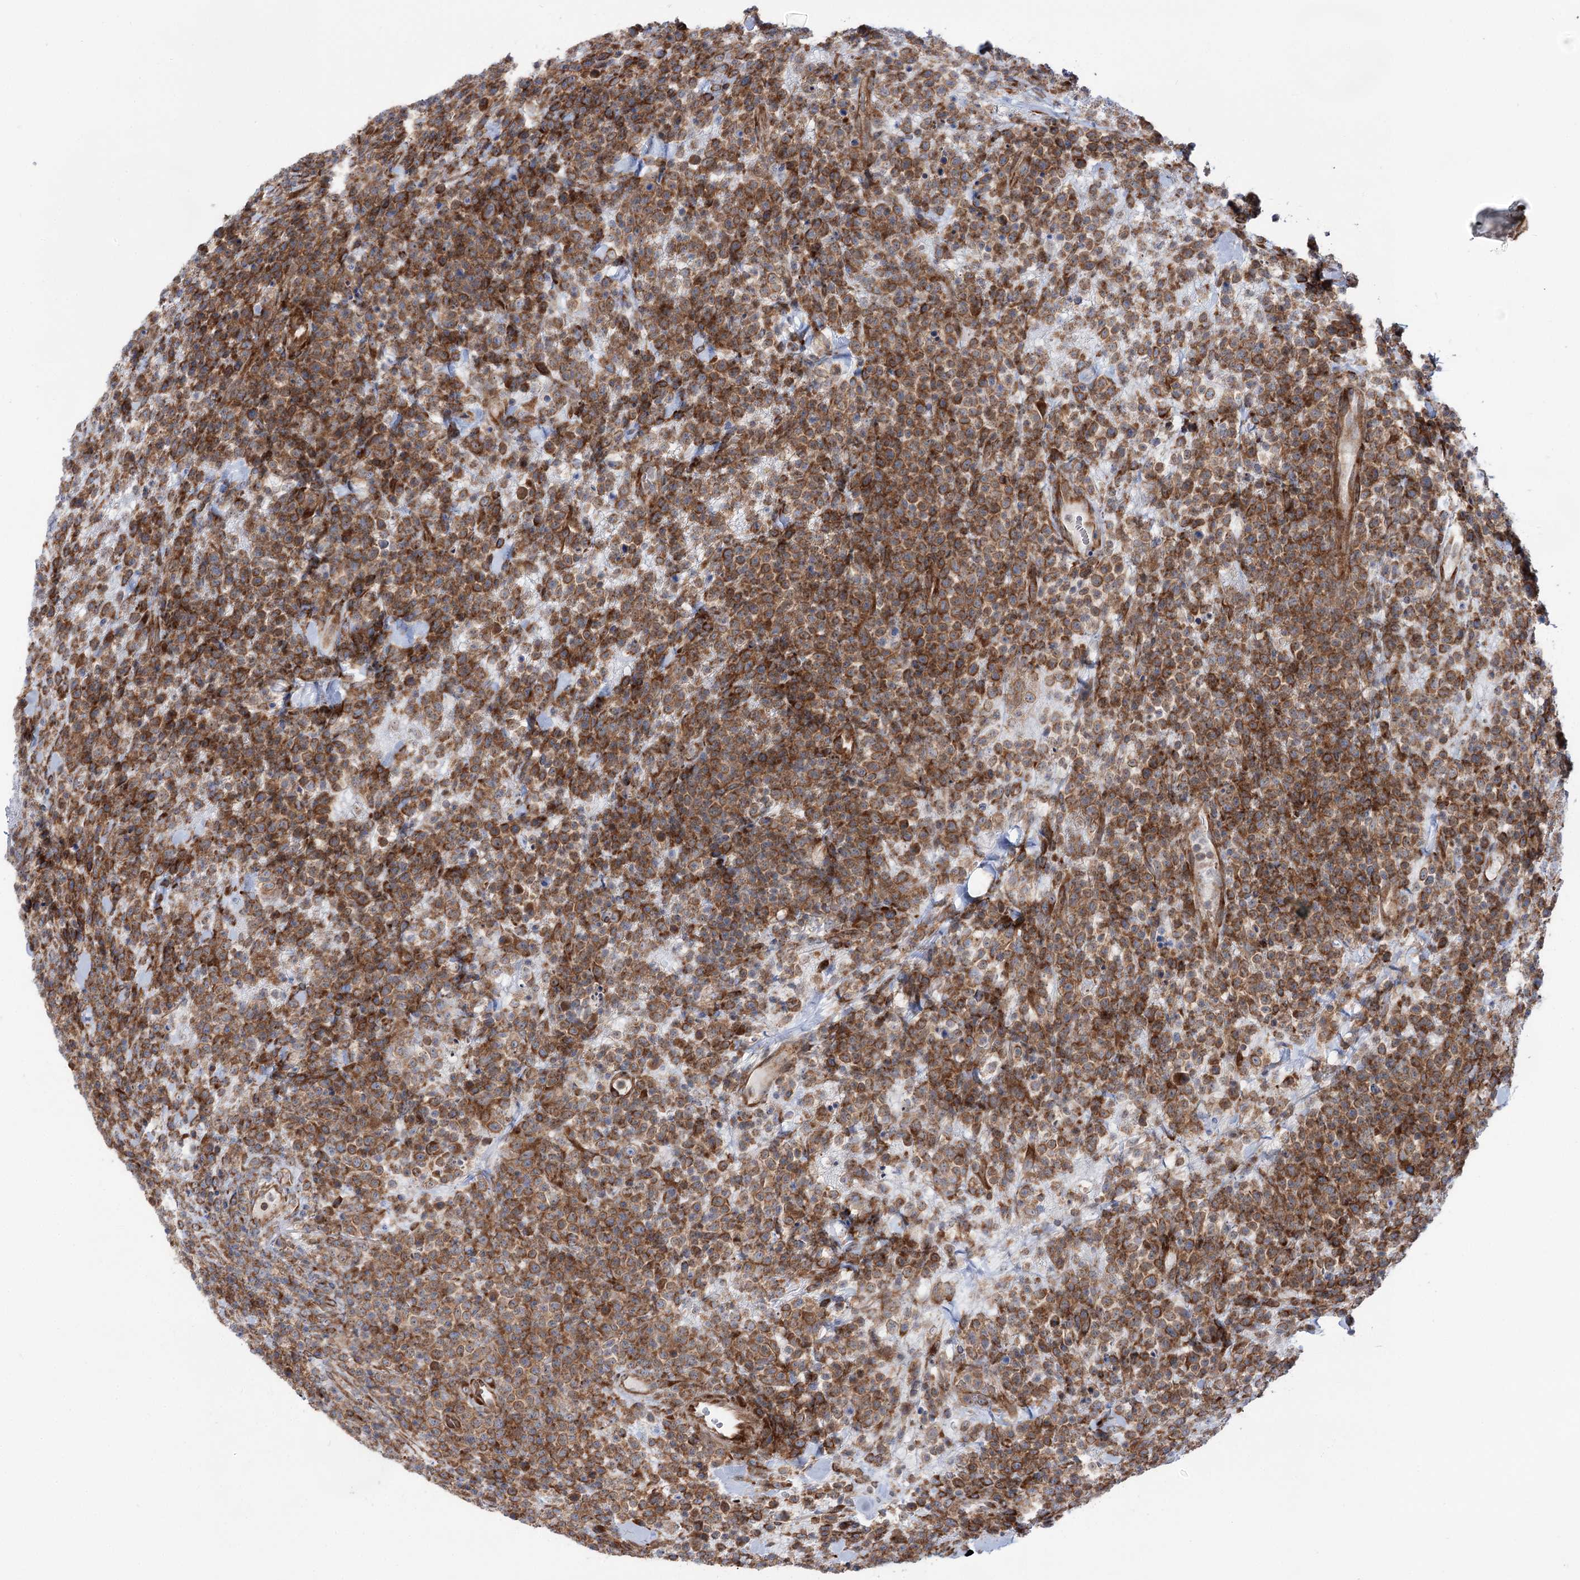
{"staining": {"intensity": "moderate", "quantity": ">75%", "location": "cytoplasmic/membranous"}, "tissue": "lymphoma", "cell_type": "Tumor cells", "image_type": "cancer", "snomed": [{"axis": "morphology", "description": "Malignant lymphoma, non-Hodgkin's type, High grade"}, {"axis": "topography", "description": "Colon"}], "caption": "This image reveals IHC staining of human lymphoma, with medium moderate cytoplasmic/membranous positivity in approximately >75% of tumor cells.", "gene": "VWA2", "patient": {"sex": "female", "age": 53}}